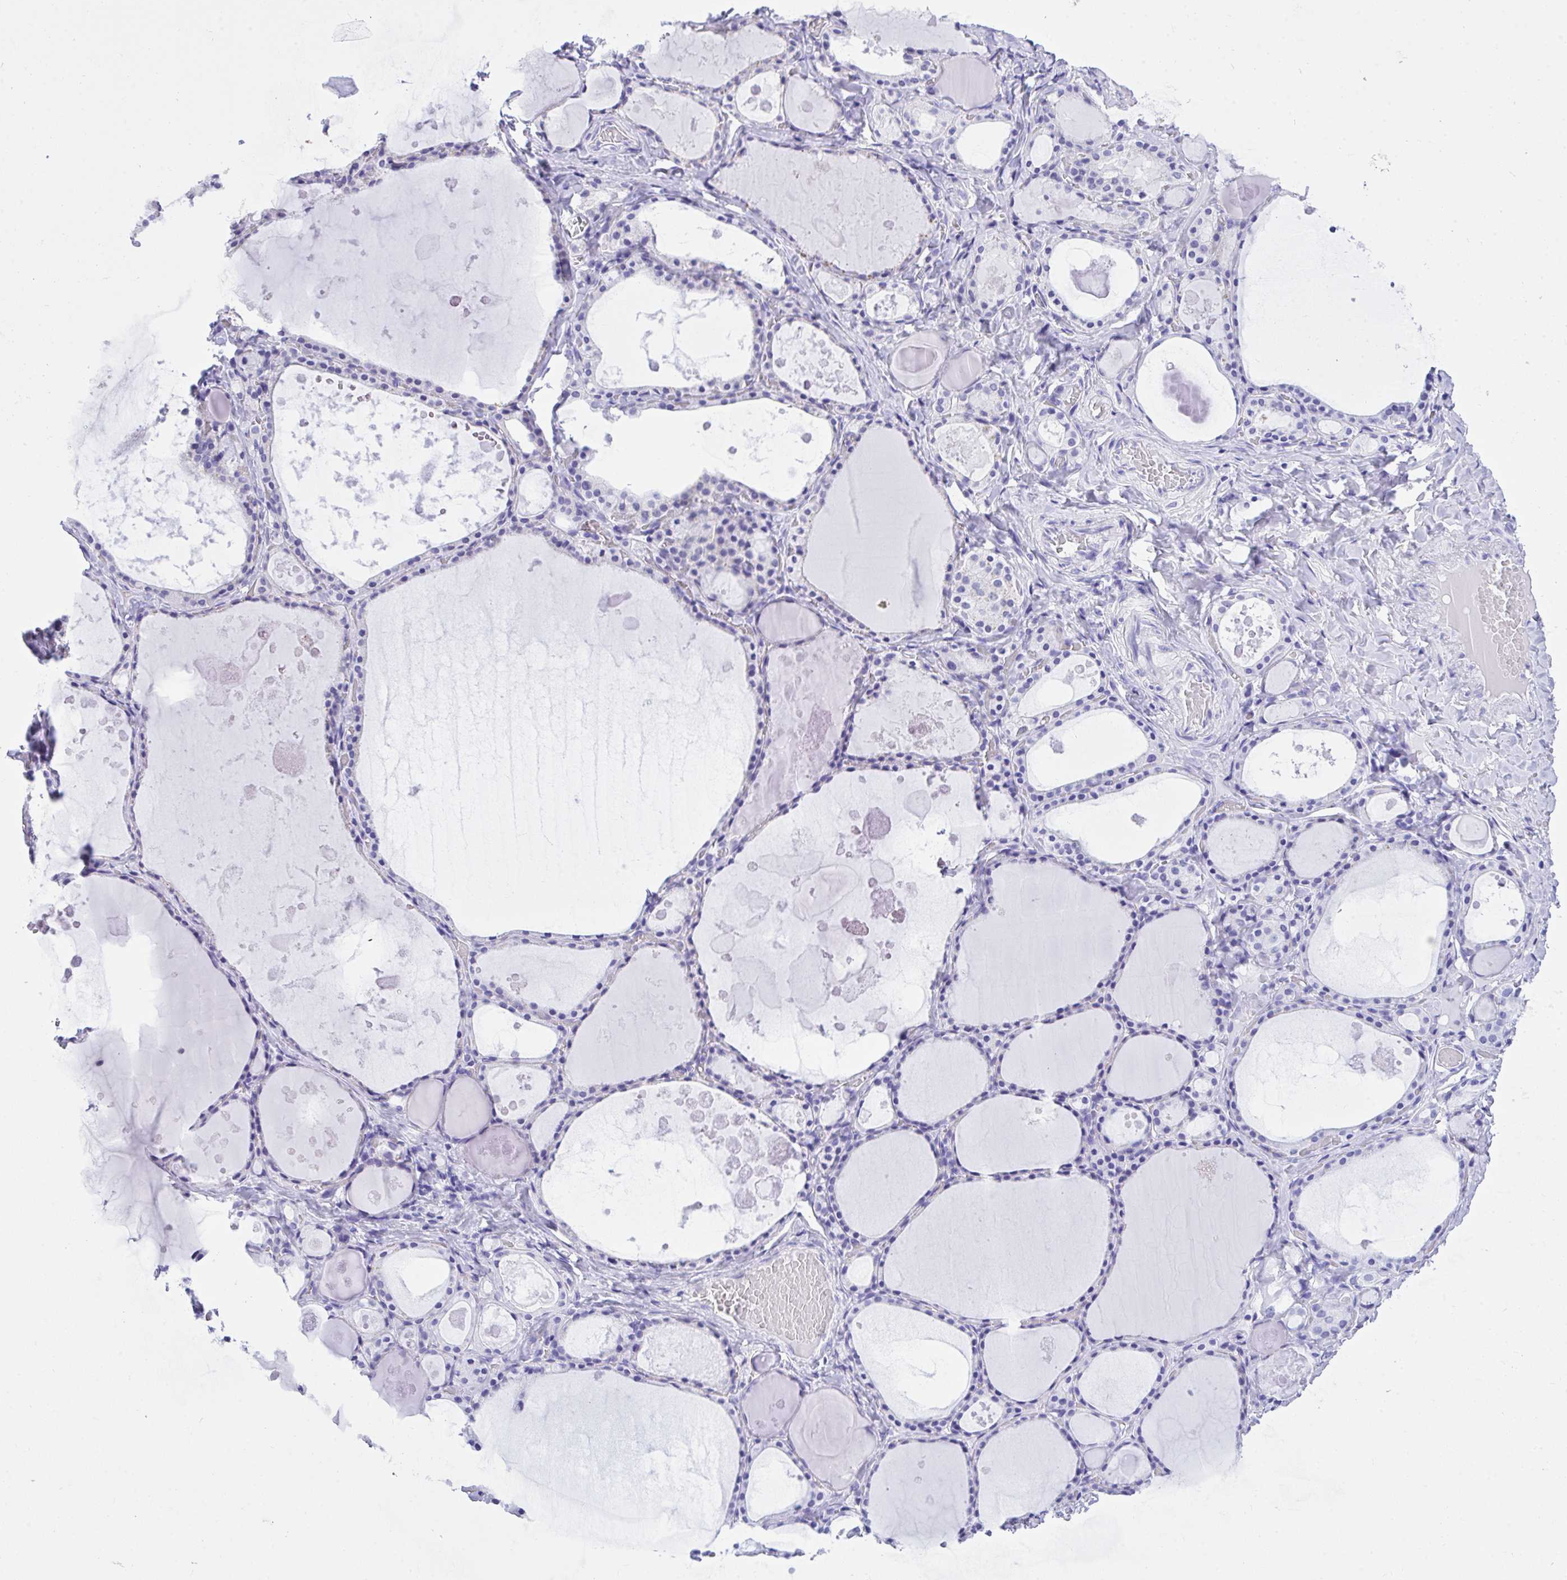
{"staining": {"intensity": "moderate", "quantity": "<25%", "location": "cytoplasmic/membranous"}, "tissue": "thyroid gland", "cell_type": "Glandular cells", "image_type": "normal", "snomed": [{"axis": "morphology", "description": "Normal tissue, NOS"}, {"axis": "topography", "description": "Thyroid gland"}], "caption": "Immunohistochemistry histopathology image of benign thyroid gland: human thyroid gland stained using immunohistochemistry (IHC) exhibits low levels of moderate protein expression localized specifically in the cytoplasmic/membranous of glandular cells, appearing as a cytoplasmic/membranous brown color.", "gene": "TLN2", "patient": {"sex": "male", "age": 56}}